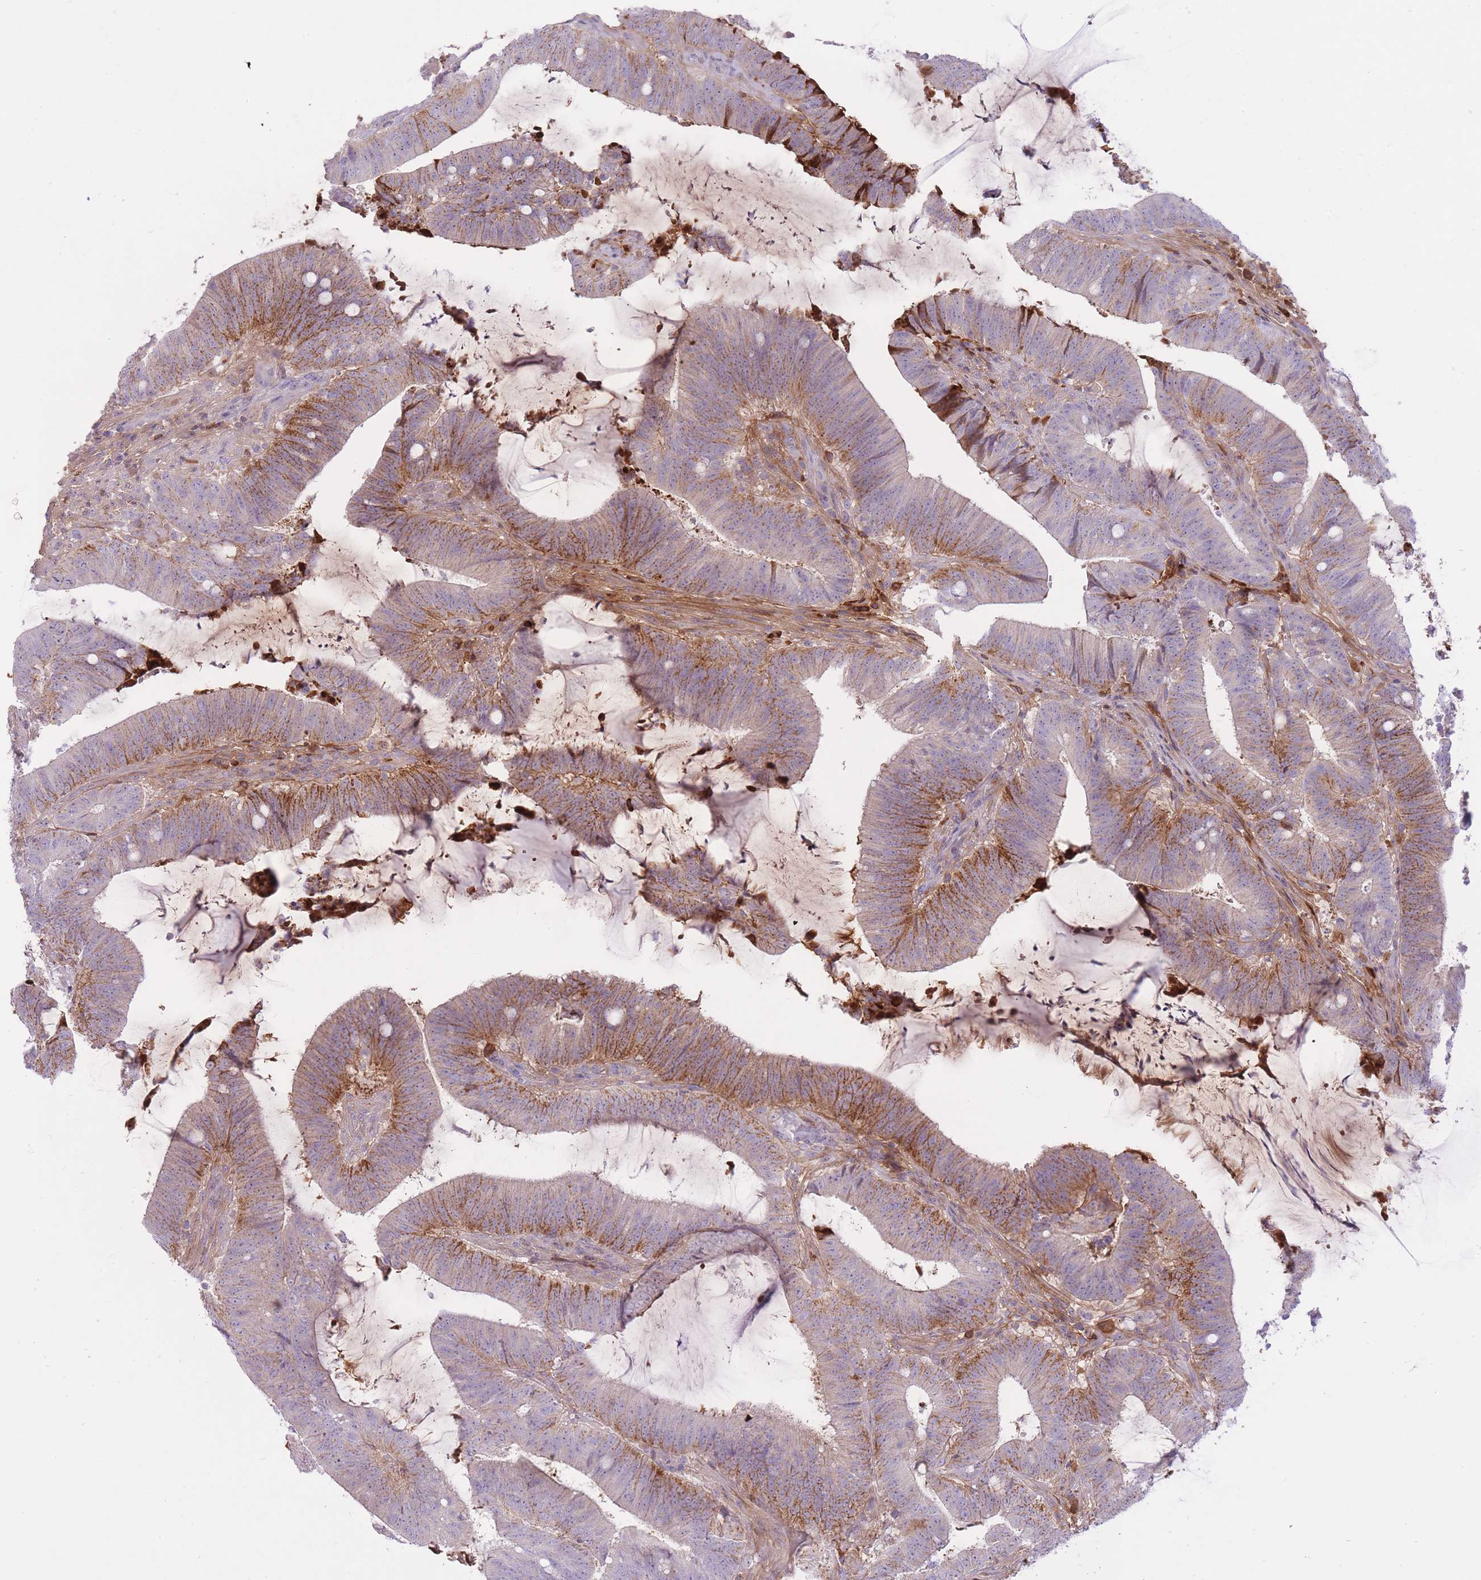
{"staining": {"intensity": "moderate", "quantity": ">75%", "location": "cytoplasmic/membranous"}, "tissue": "colorectal cancer", "cell_type": "Tumor cells", "image_type": "cancer", "snomed": [{"axis": "morphology", "description": "Adenocarcinoma, NOS"}, {"axis": "topography", "description": "Colon"}], "caption": "DAB immunohistochemical staining of colorectal adenocarcinoma reveals moderate cytoplasmic/membranous protein expression in approximately >75% of tumor cells.", "gene": "HRG", "patient": {"sex": "female", "age": 43}}